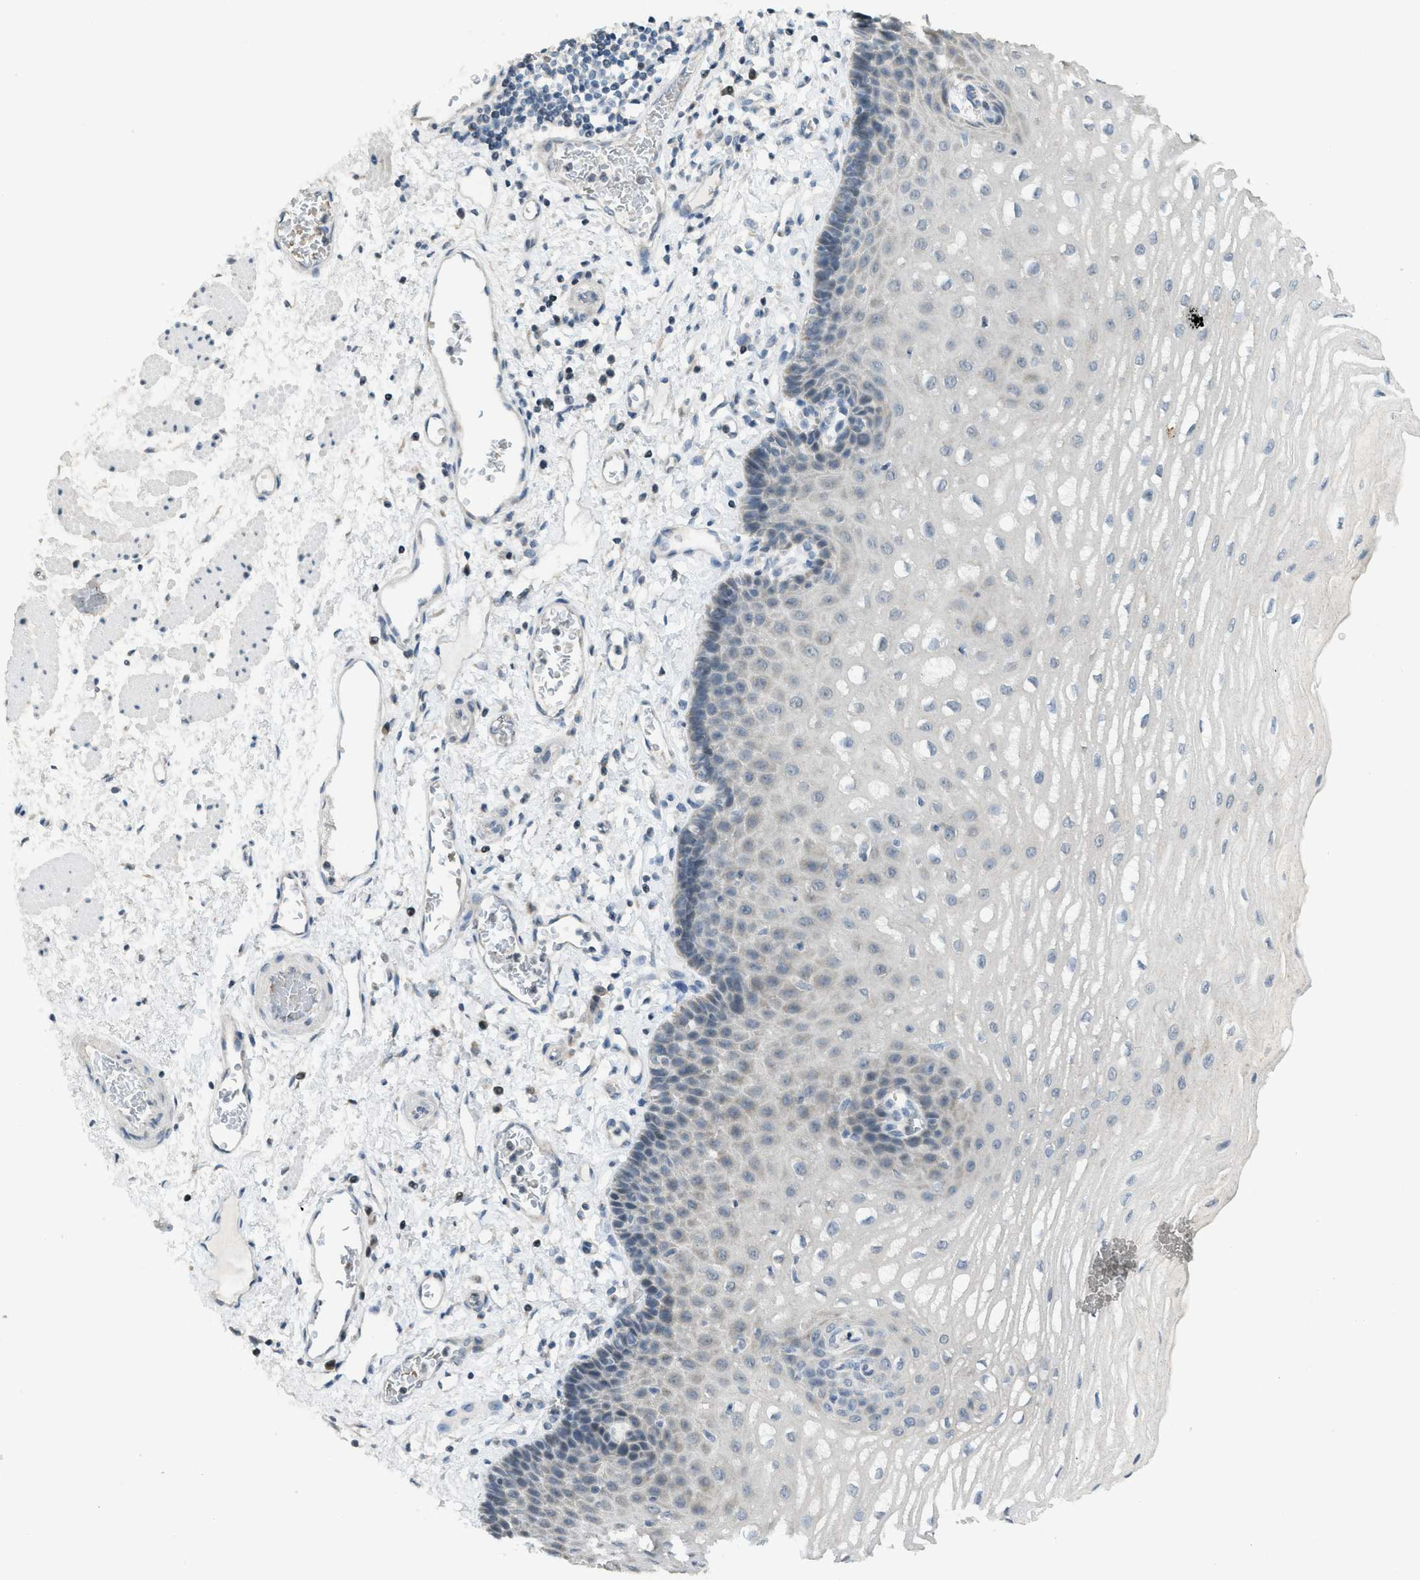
{"staining": {"intensity": "negative", "quantity": "none", "location": "none"}, "tissue": "esophagus", "cell_type": "Squamous epithelial cells", "image_type": "normal", "snomed": [{"axis": "morphology", "description": "Normal tissue, NOS"}, {"axis": "topography", "description": "Esophagus"}], "caption": "Protein analysis of benign esophagus reveals no significant staining in squamous epithelial cells. (Stains: DAB (3,3'-diaminobenzidine) immunohistochemistry (IHC) with hematoxylin counter stain, Microscopy: brightfield microscopy at high magnification).", "gene": "TXNDC2", "patient": {"sex": "male", "age": 54}}